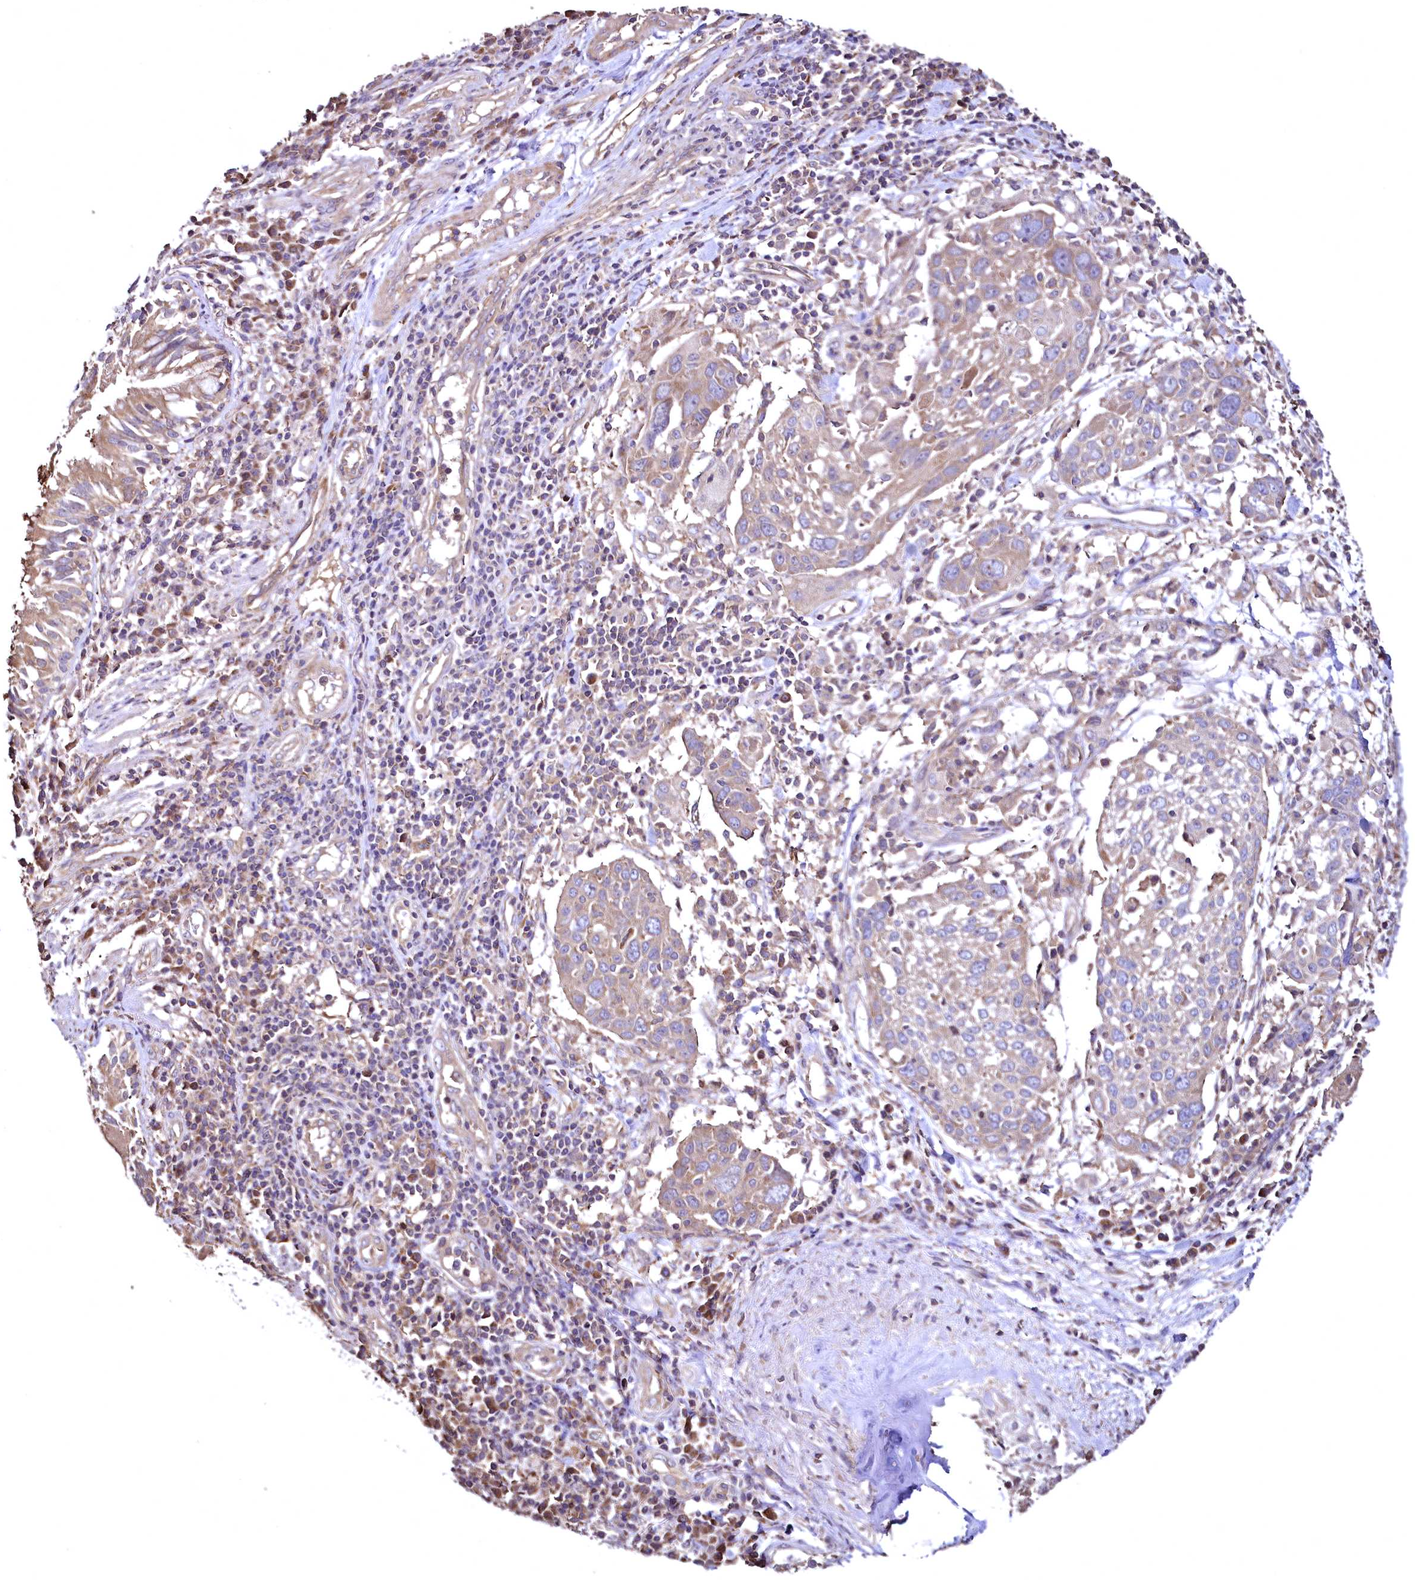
{"staining": {"intensity": "moderate", "quantity": ">75%", "location": "cytoplasmic/membranous"}, "tissue": "lung cancer", "cell_type": "Tumor cells", "image_type": "cancer", "snomed": [{"axis": "morphology", "description": "Squamous cell carcinoma, NOS"}, {"axis": "topography", "description": "Lung"}], "caption": "Immunohistochemistry (IHC) micrograph of lung squamous cell carcinoma stained for a protein (brown), which exhibits medium levels of moderate cytoplasmic/membranous positivity in approximately >75% of tumor cells.", "gene": "TBCEL", "patient": {"sex": "male", "age": 65}}